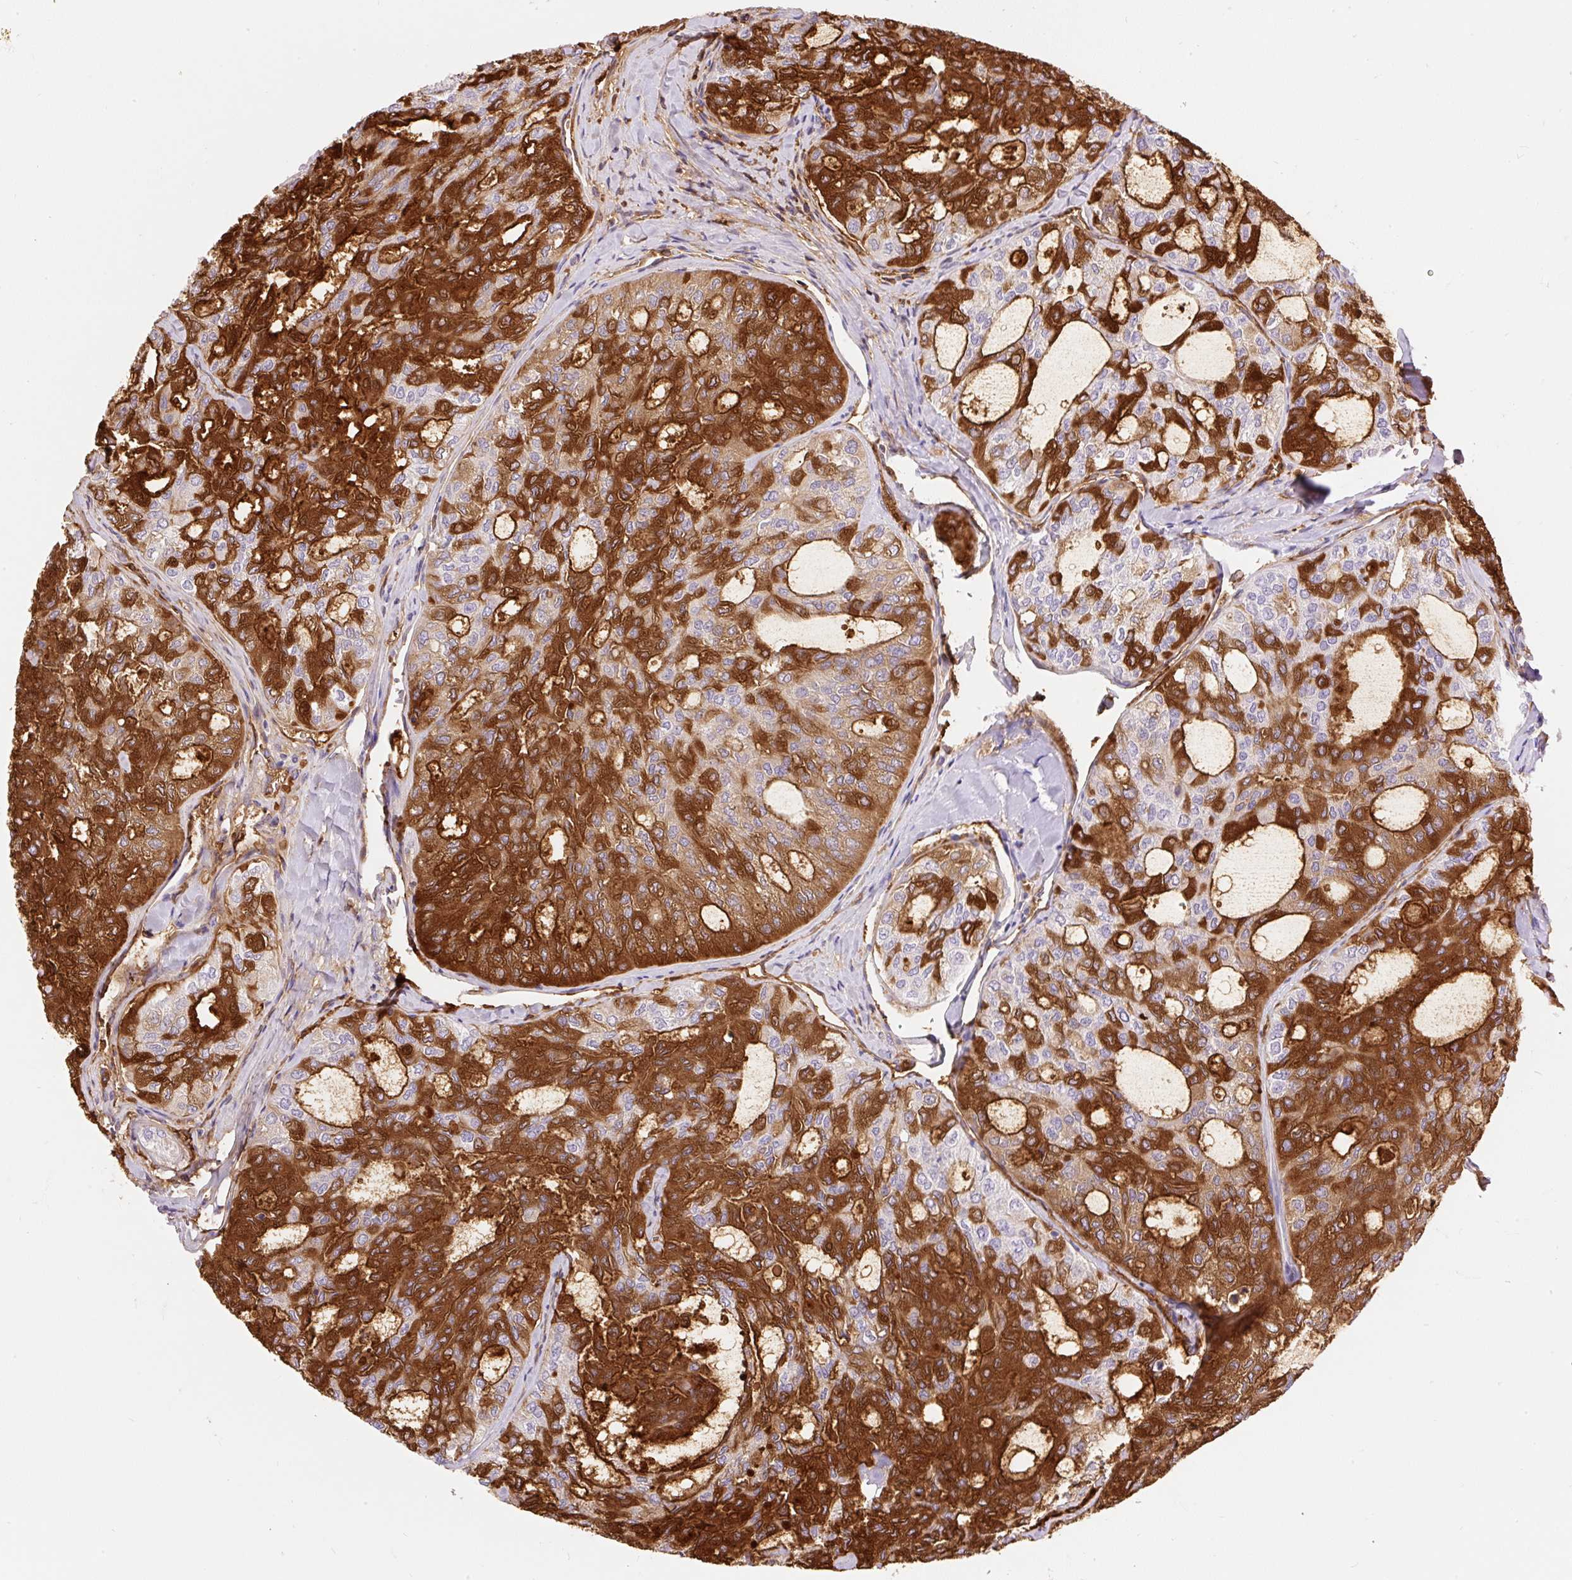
{"staining": {"intensity": "strong", "quantity": ">75%", "location": "cytoplasmic/membranous"}, "tissue": "thyroid cancer", "cell_type": "Tumor cells", "image_type": "cancer", "snomed": [{"axis": "morphology", "description": "Follicular adenoma carcinoma, NOS"}, {"axis": "topography", "description": "Thyroid gland"}], "caption": "Brown immunohistochemical staining in follicular adenoma carcinoma (thyroid) displays strong cytoplasmic/membranous positivity in about >75% of tumor cells.", "gene": "TMEM150C", "patient": {"sex": "male", "age": 75}}